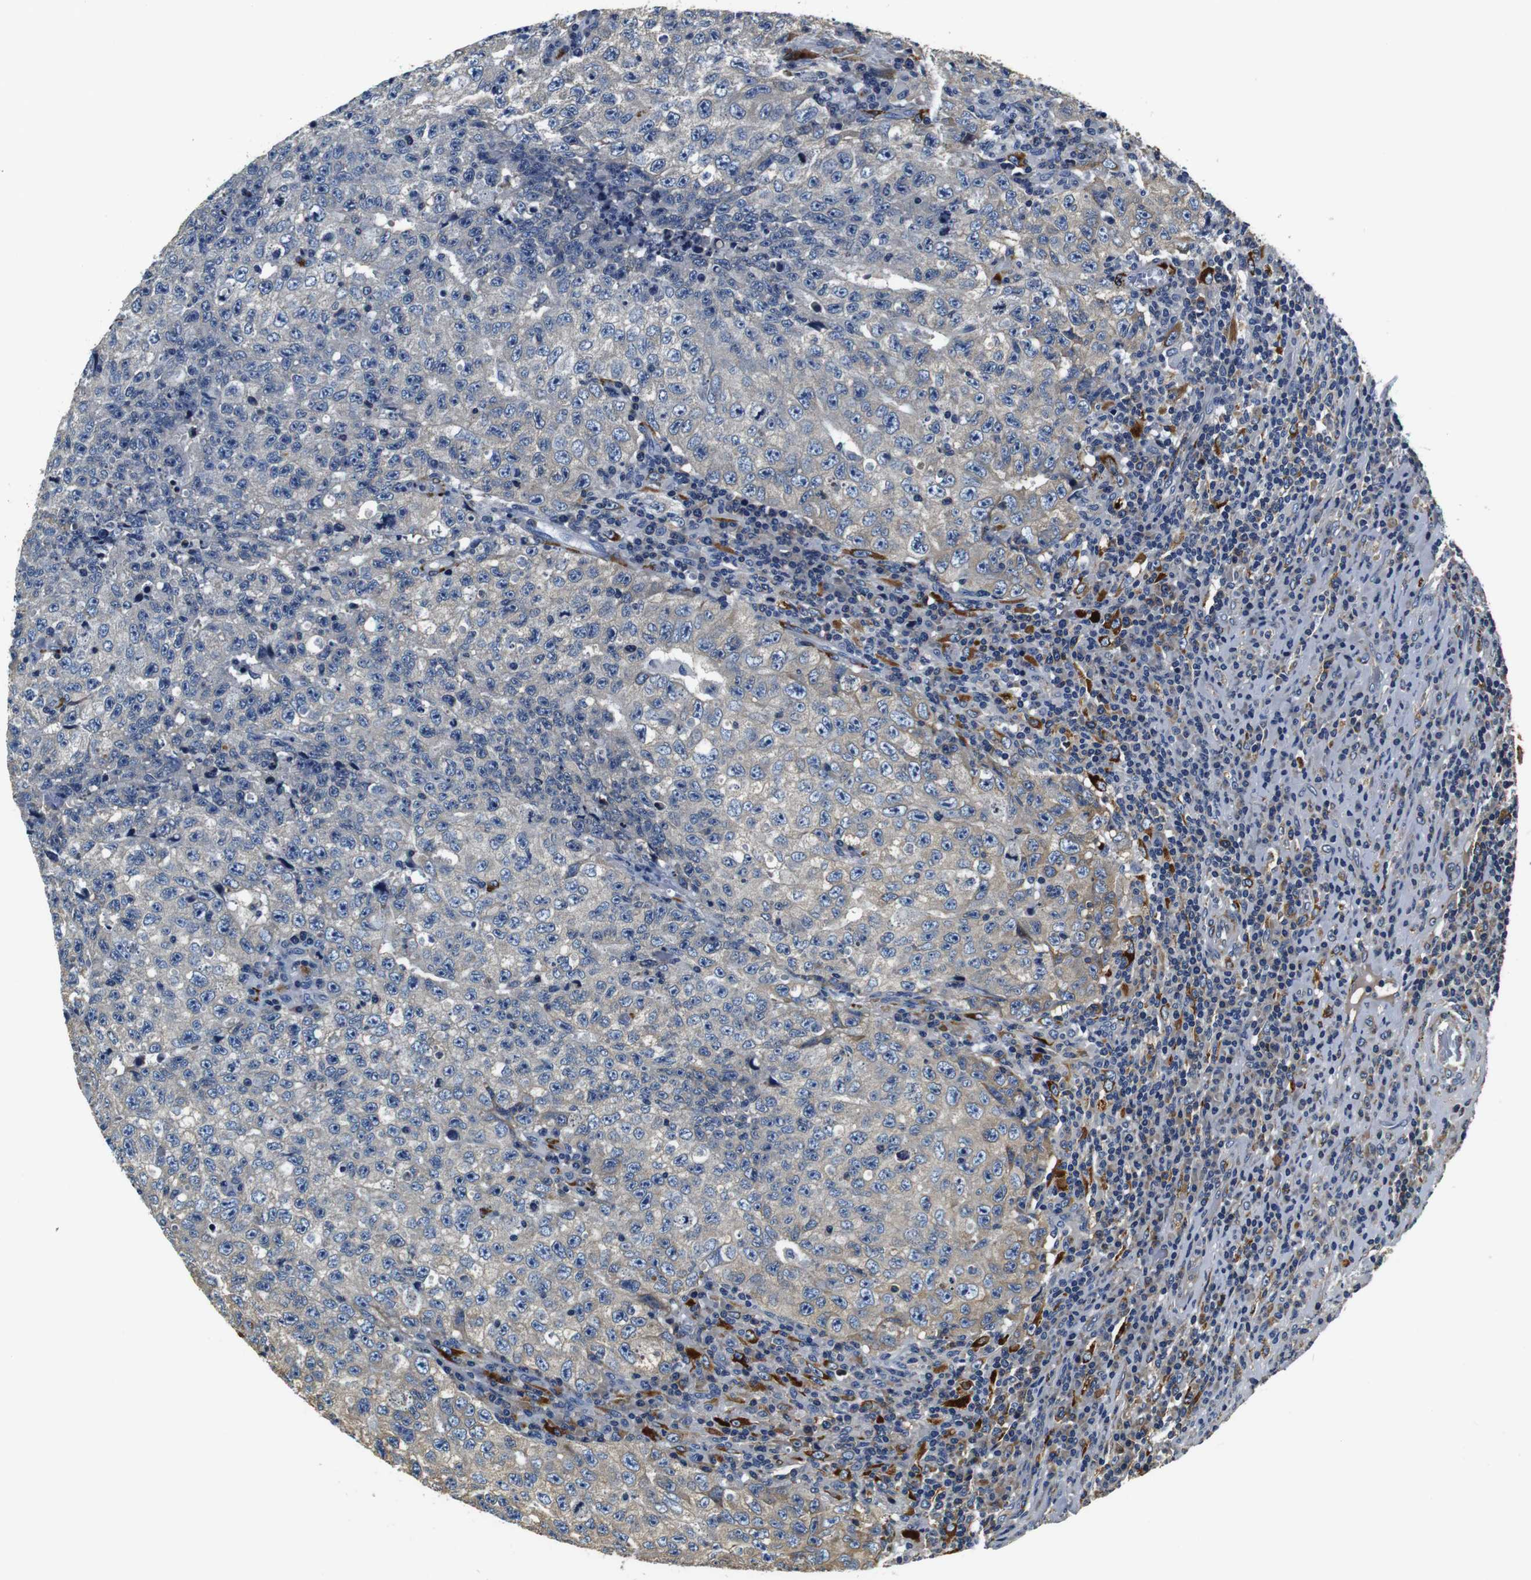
{"staining": {"intensity": "negative", "quantity": "none", "location": "none"}, "tissue": "testis cancer", "cell_type": "Tumor cells", "image_type": "cancer", "snomed": [{"axis": "morphology", "description": "Necrosis, NOS"}, {"axis": "morphology", "description": "Carcinoma, Embryonal, NOS"}, {"axis": "topography", "description": "Testis"}], "caption": "An image of human testis cancer is negative for staining in tumor cells.", "gene": "COL1A1", "patient": {"sex": "male", "age": 19}}